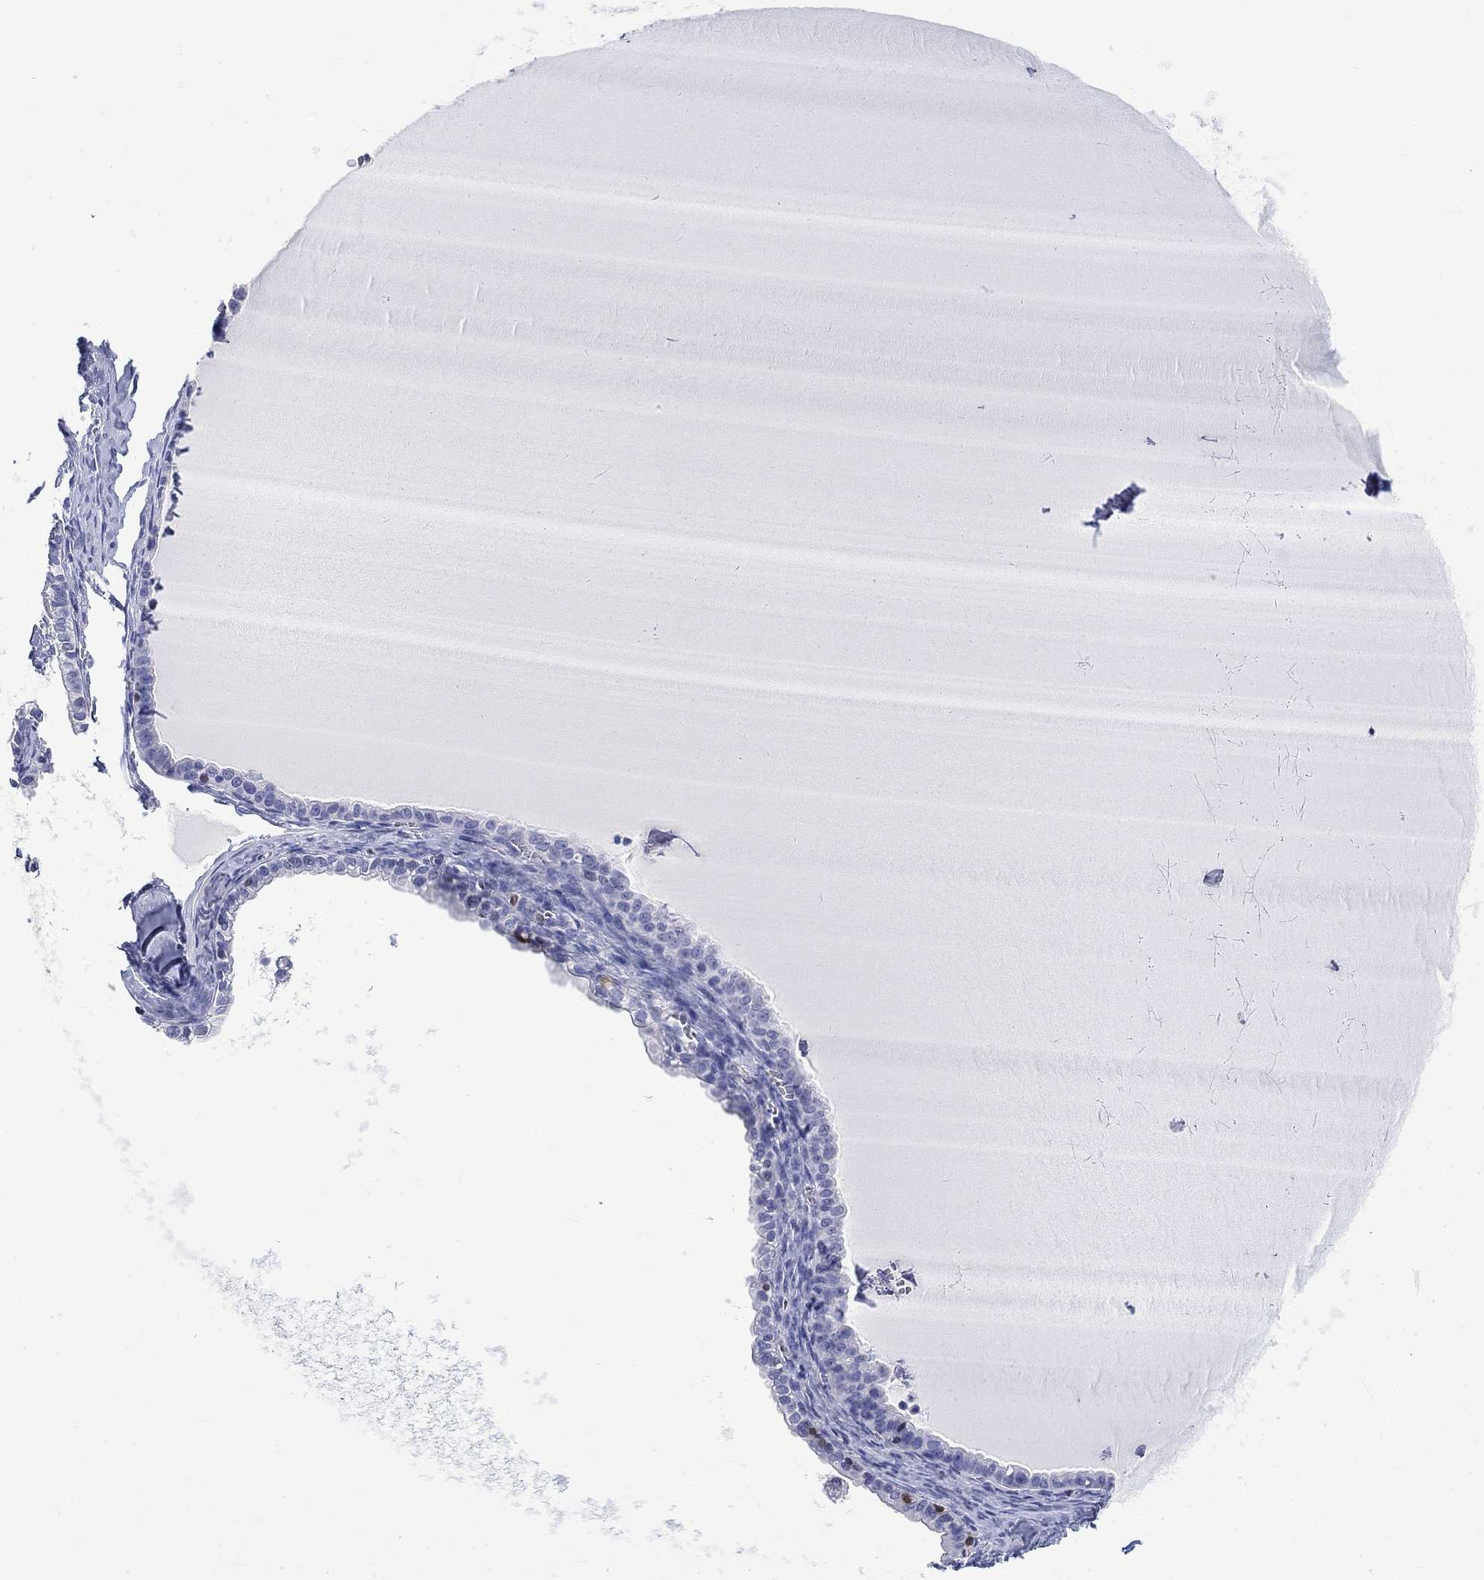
{"staining": {"intensity": "moderate", "quantity": "<25%", "location": "nuclear"}, "tissue": "ovarian cancer", "cell_type": "Tumor cells", "image_type": "cancer", "snomed": [{"axis": "morphology", "description": "Cystadenocarcinoma, mucinous, NOS"}, {"axis": "topography", "description": "Ovary"}], "caption": "IHC staining of mucinous cystadenocarcinoma (ovarian), which exhibits low levels of moderate nuclear positivity in about <25% of tumor cells indicating moderate nuclear protein expression. The staining was performed using DAB (3,3'-diaminobenzidine) (brown) for protein detection and nuclei were counterstained in hematoxylin (blue).", "gene": "MSI1", "patient": {"sex": "female", "age": 63}}